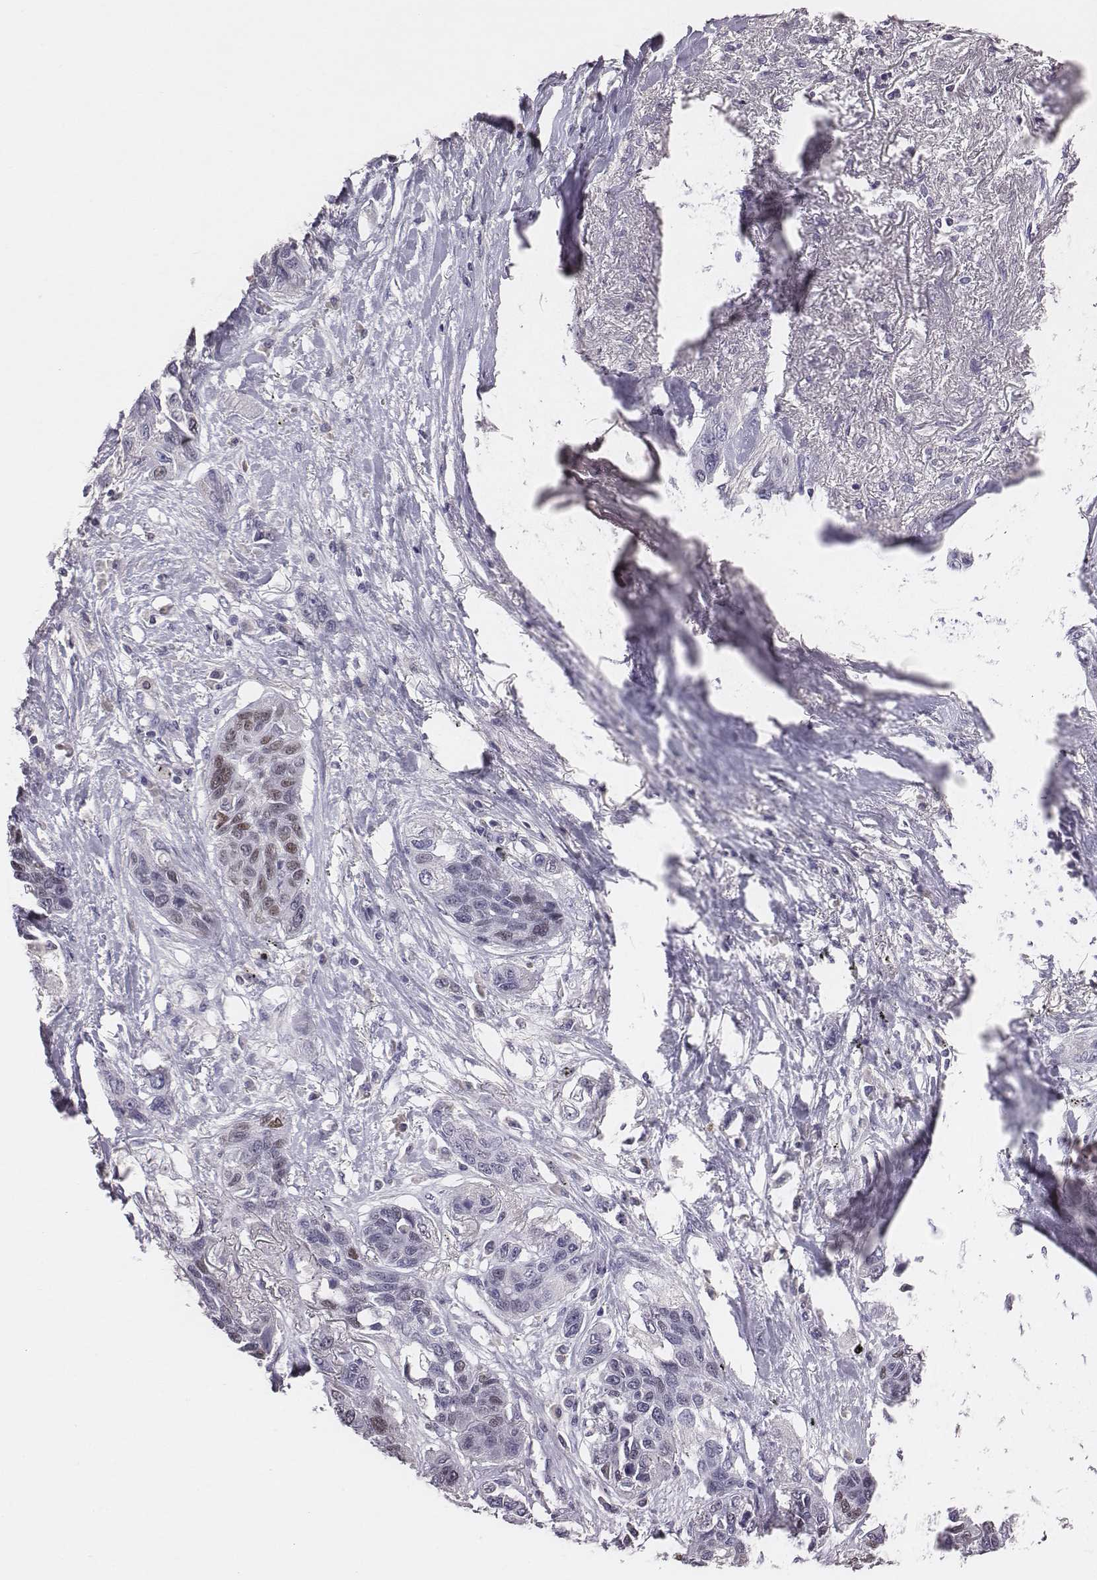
{"staining": {"intensity": "weak", "quantity": "25%-75%", "location": "nuclear"}, "tissue": "lung cancer", "cell_type": "Tumor cells", "image_type": "cancer", "snomed": [{"axis": "morphology", "description": "Squamous cell carcinoma, NOS"}, {"axis": "topography", "description": "Lung"}], "caption": "Immunohistochemistry (IHC) of lung squamous cell carcinoma demonstrates low levels of weak nuclear staining in approximately 25%-75% of tumor cells.", "gene": "EN1", "patient": {"sex": "female", "age": 70}}